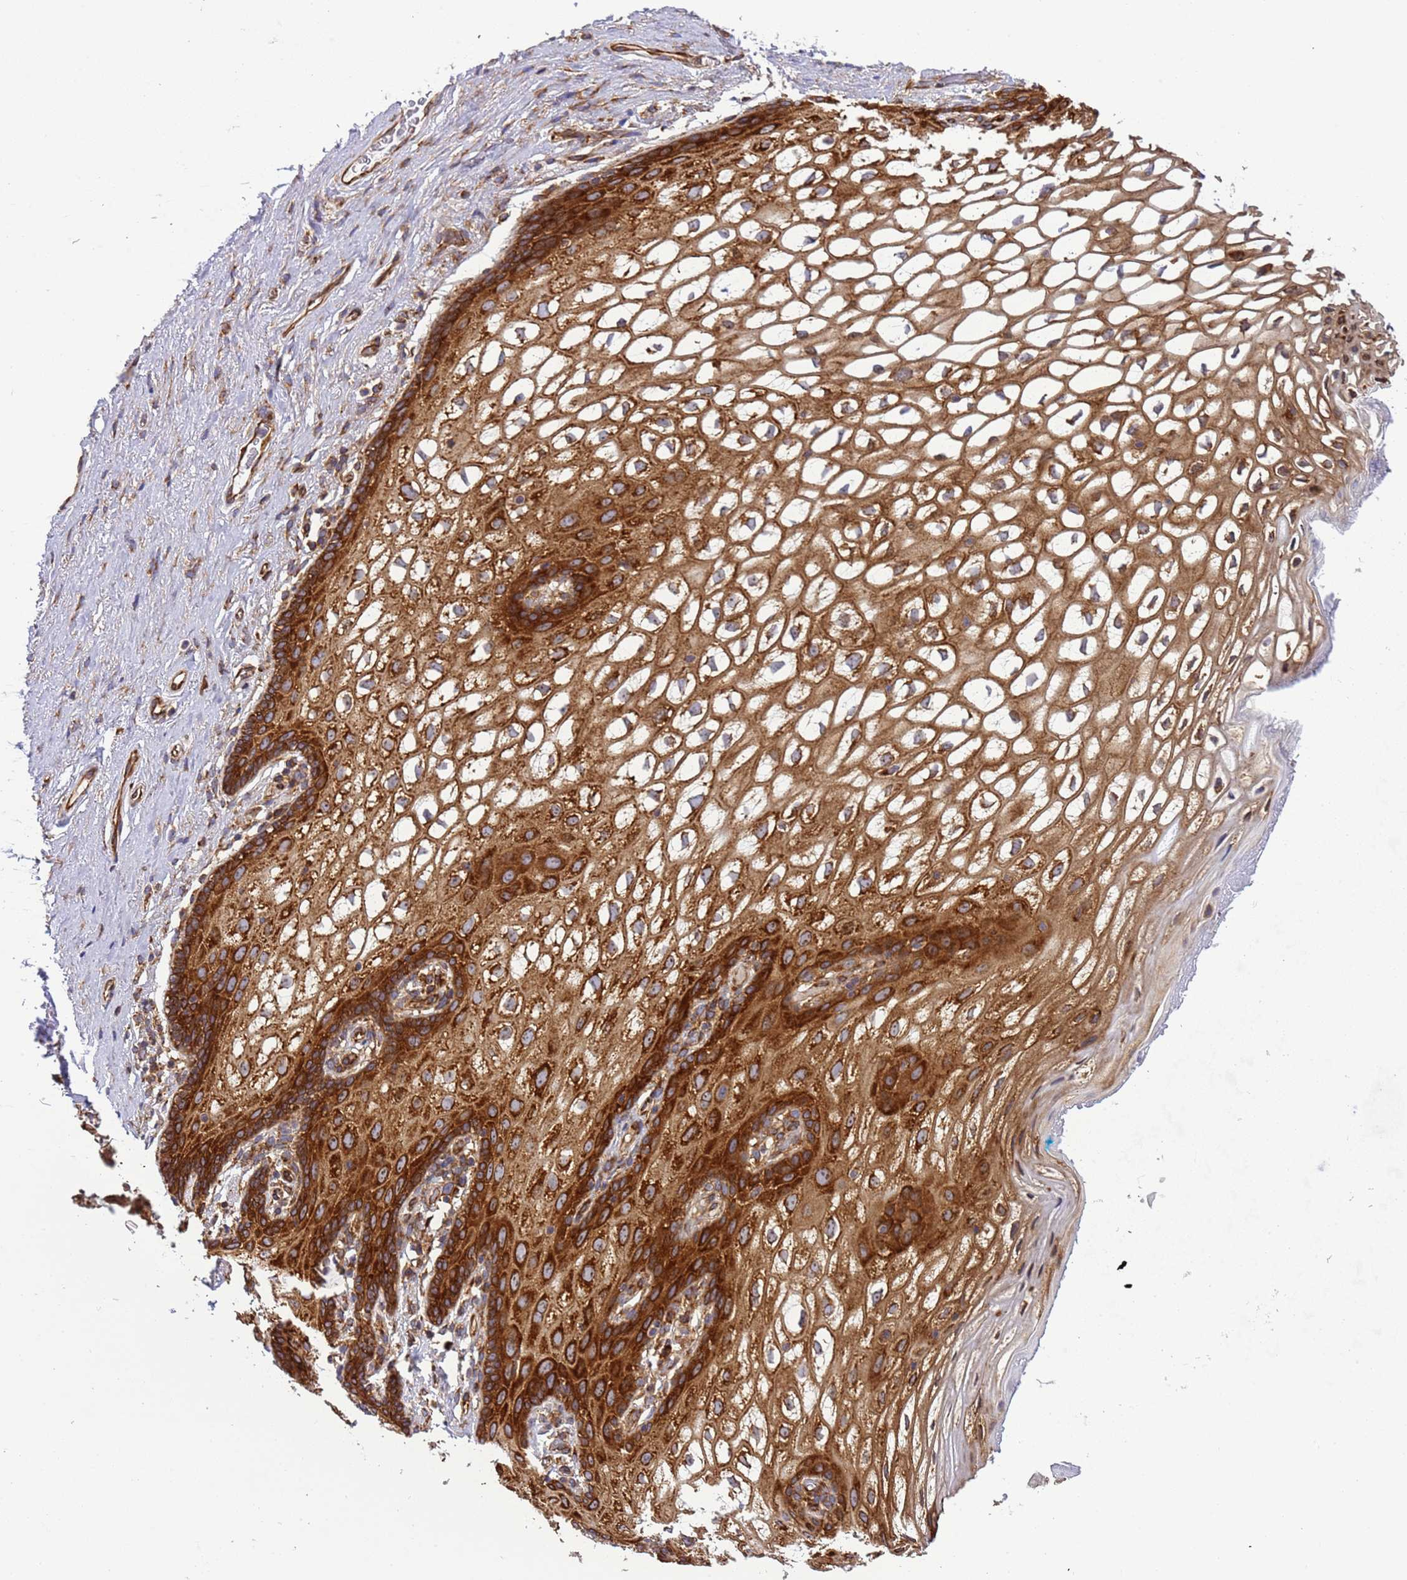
{"staining": {"intensity": "strong", "quantity": ">75%", "location": "cytoplasmic/membranous"}, "tissue": "vagina", "cell_type": "Squamous epithelial cells", "image_type": "normal", "snomed": [{"axis": "morphology", "description": "Normal tissue, NOS"}, {"axis": "topography", "description": "Vagina"}, {"axis": "topography", "description": "Peripheral nerve tissue"}], "caption": "Immunohistochemical staining of unremarkable human vagina displays >75% levels of strong cytoplasmic/membranous protein positivity in about >75% of squamous epithelial cells. The staining is performed using DAB brown chromogen to label protein expression. The nuclei are counter-stained blue using hematoxylin.", "gene": "RPL36", "patient": {"sex": "female", "age": 71}}